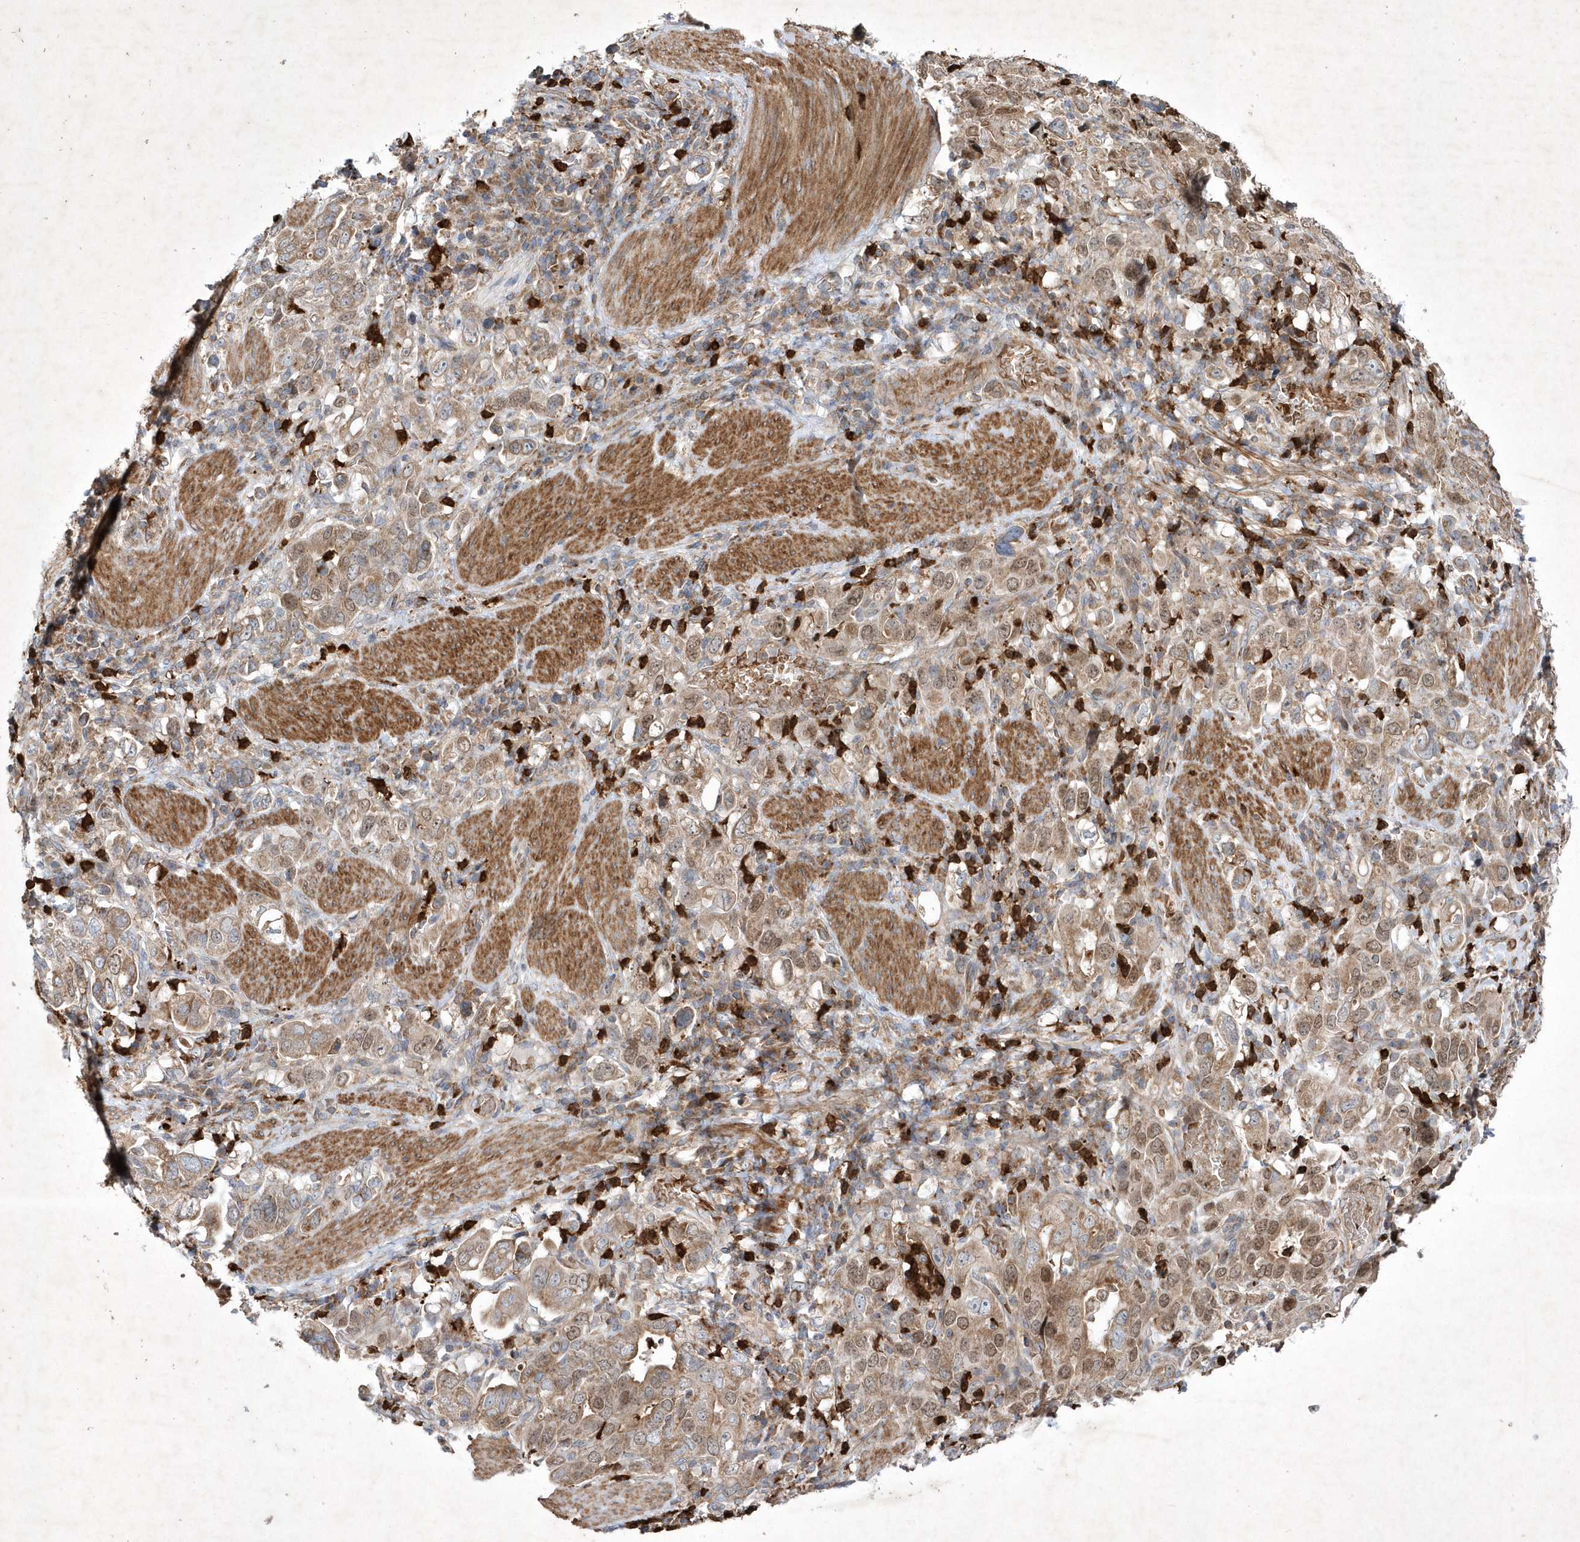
{"staining": {"intensity": "moderate", "quantity": ">75%", "location": "cytoplasmic/membranous"}, "tissue": "stomach cancer", "cell_type": "Tumor cells", "image_type": "cancer", "snomed": [{"axis": "morphology", "description": "Adenocarcinoma, NOS"}, {"axis": "topography", "description": "Stomach, upper"}], "caption": "Immunohistochemical staining of stomach adenocarcinoma reveals moderate cytoplasmic/membranous protein positivity in about >75% of tumor cells. (Brightfield microscopy of DAB IHC at high magnification).", "gene": "OPA1", "patient": {"sex": "male", "age": 62}}